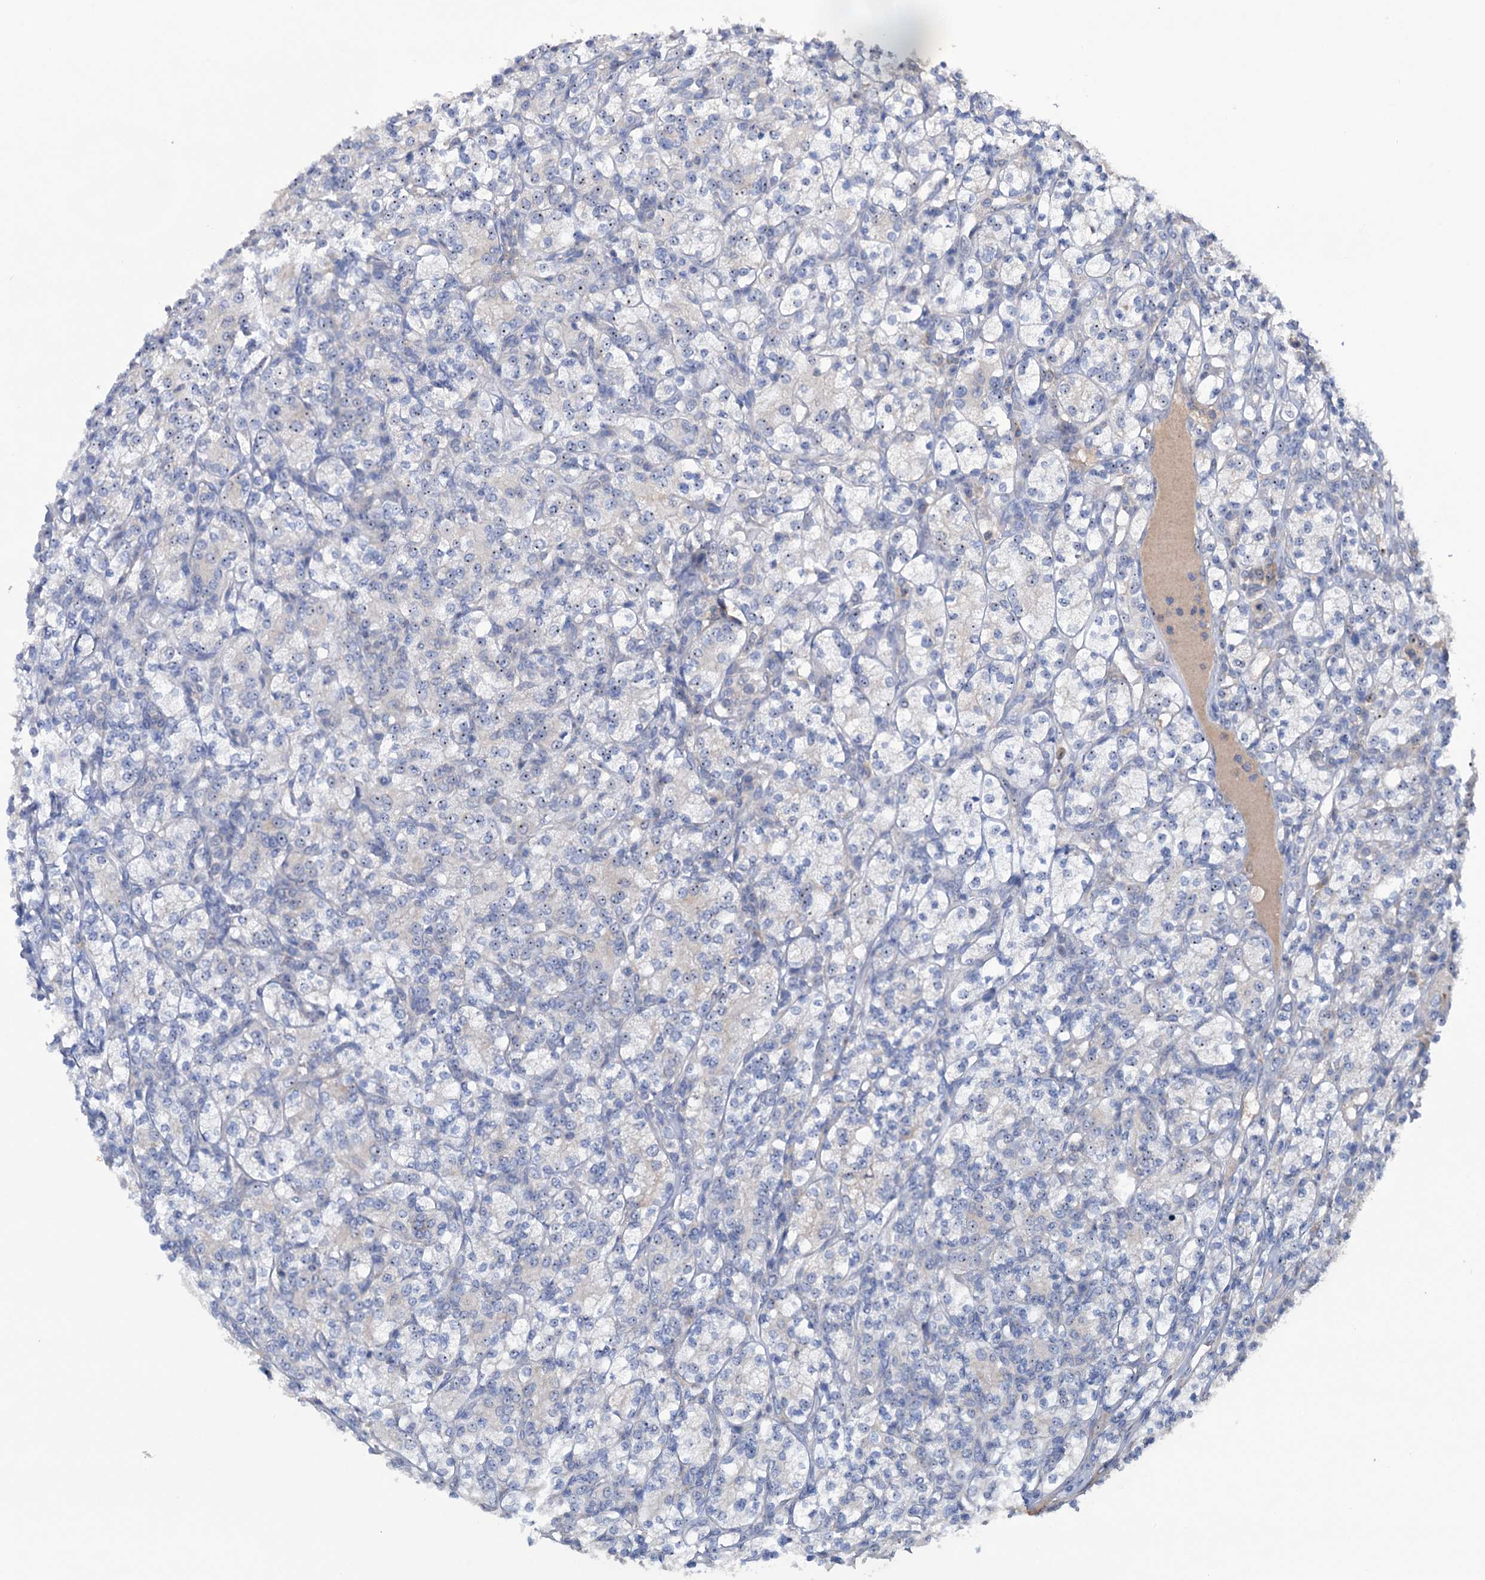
{"staining": {"intensity": "weak", "quantity": "<25%", "location": "nuclear"}, "tissue": "renal cancer", "cell_type": "Tumor cells", "image_type": "cancer", "snomed": [{"axis": "morphology", "description": "Adenocarcinoma, NOS"}, {"axis": "topography", "description": "Kidney"}], "caption": "Immunohistochemical staining of renal adenocarcinoma demonstrates no significant staining in tumor cells. Brightfield microscopy of immunohistochemistry stained with DAB (brown) and hematoxylin (blue), captured at high magnification.", "gene": "HTR3B", "patient": {"sex": "male", "age": 77}}